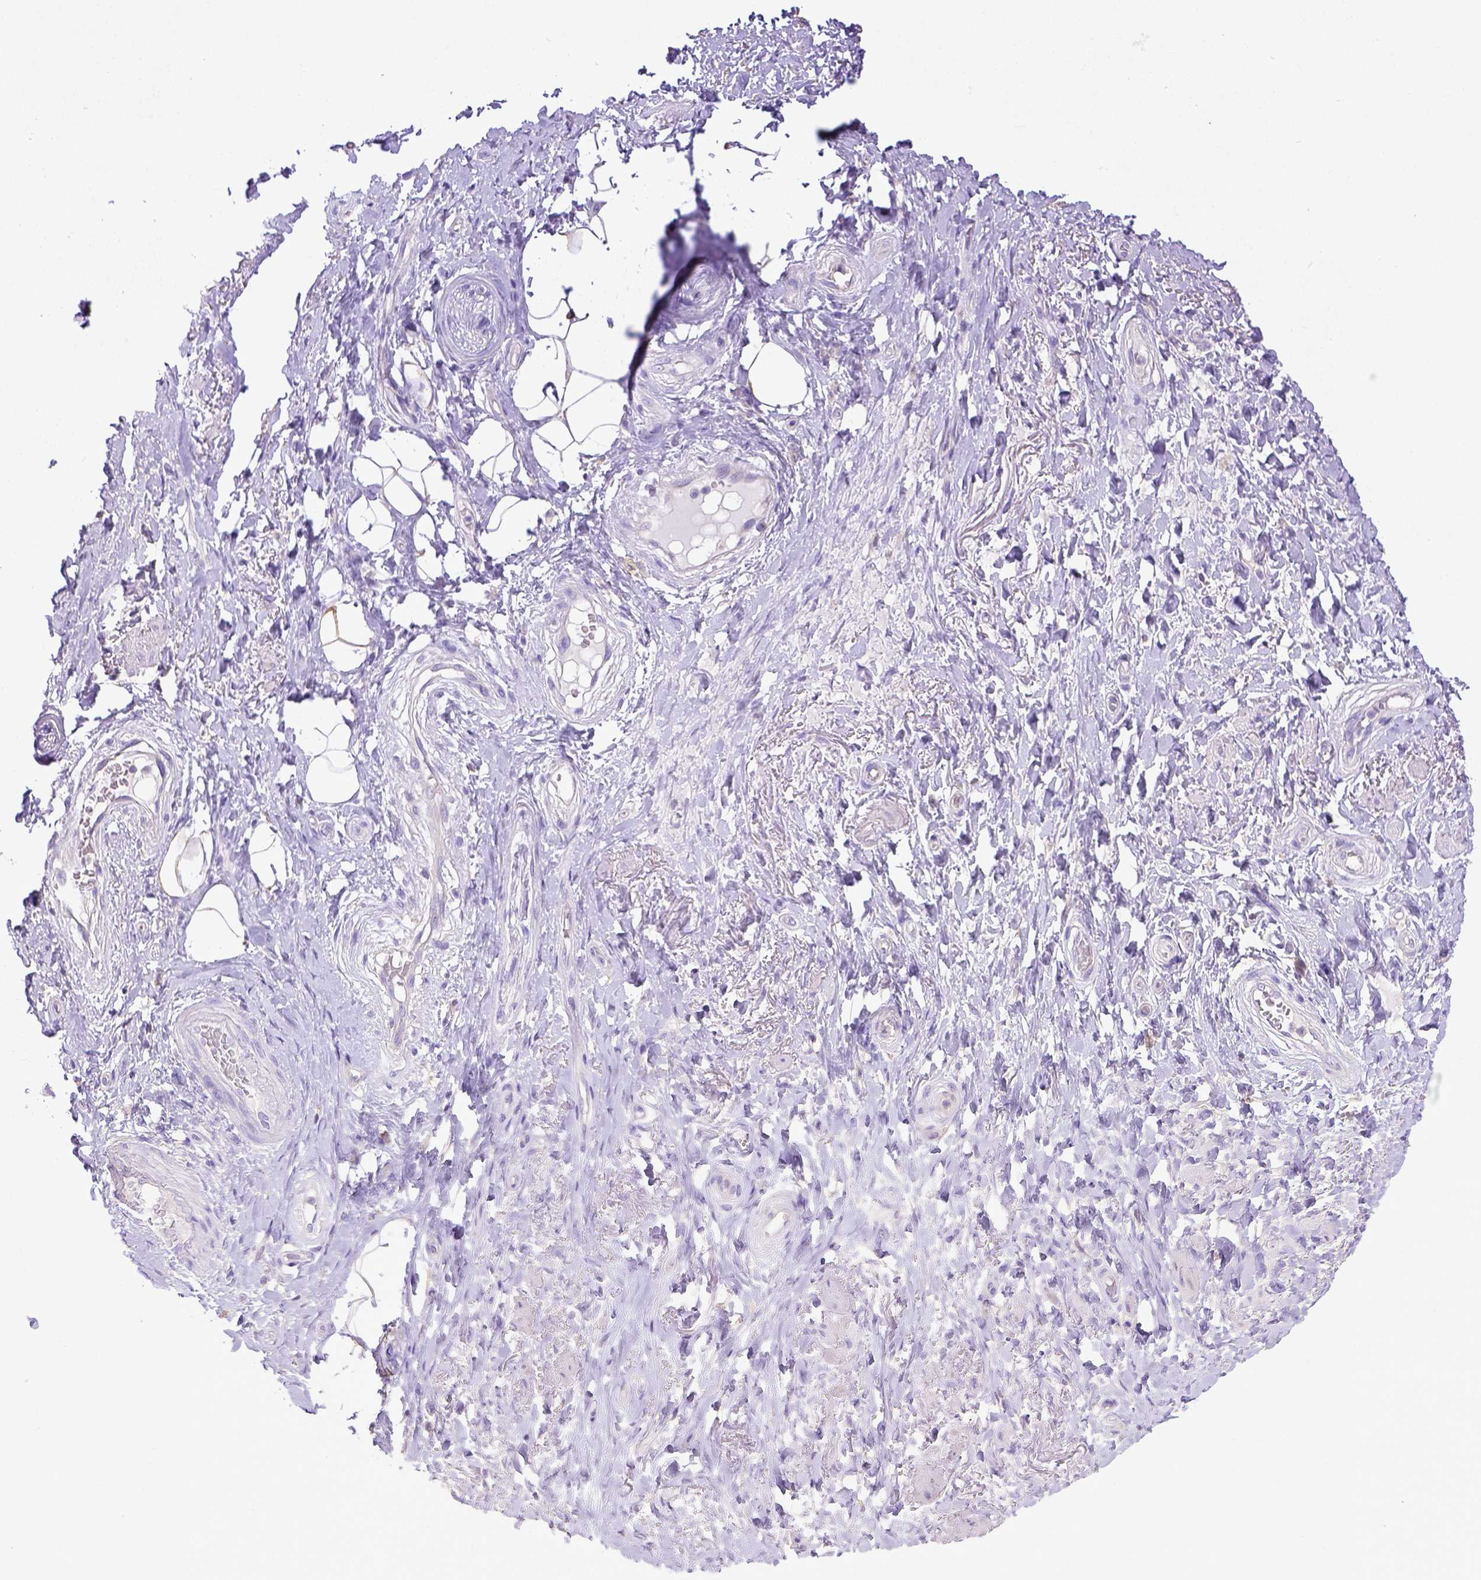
{"staining": {"intensity": "negative", "quantity": "none", "location": "none"}, "tissue": "adipose tissue", "cell_type": "Adipocytes", "image_type": "normal", "snomed": [{"axis": "morphology", "description": "Normal tissue, NOS"}, {"axis": "topography", "description": "Anal"}, {"axis": "topography", "description": "Peripheral nerve tissue"}], "caption": "Immunohistochemical staining of benign human adipose tissue demonstrates no significant positivity in adipocytes.", "gene": "CD40", "patient": {"sex": "male", "age": 53}}